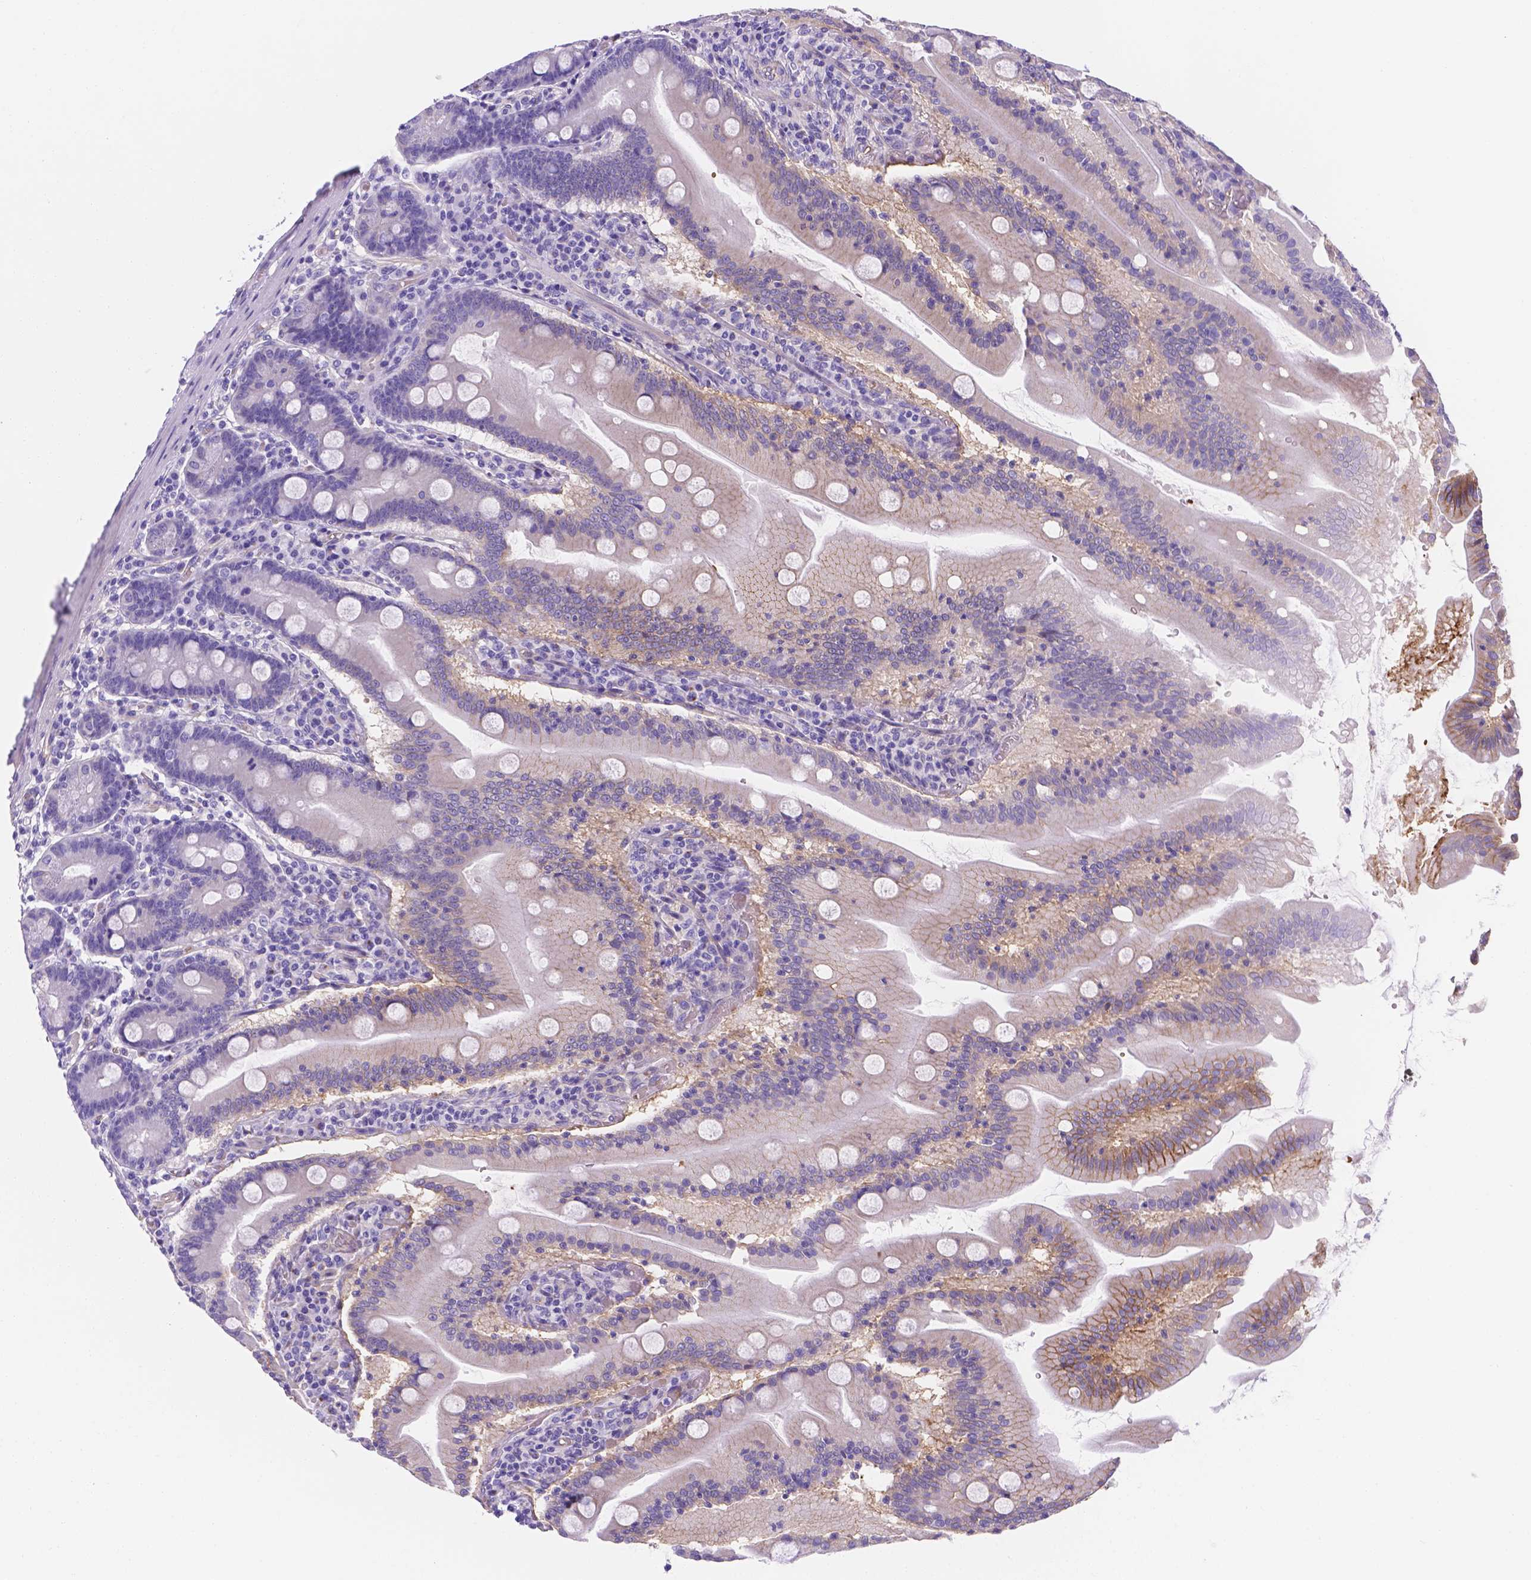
{"staining": {"intensity": "moderate", "quantity": "<25%", "location": "cytoplasmic/membranous"}, "tissue": "small intestine", "cell_type": "Glandular cells", "image_type": "normal", "snomed": [{"axis": "morphology", "description": "Normal tissue, NOS"}, {"axis": "topography", "description": "Small intestine"}], "caption": "Glandular cells reveal low levels of moderate cytoplasmic/membranous staining in about <25% of cells in benign small intestine.", "gene": "SLC40A1", "patient": {"sex": "male", "age": 37}}